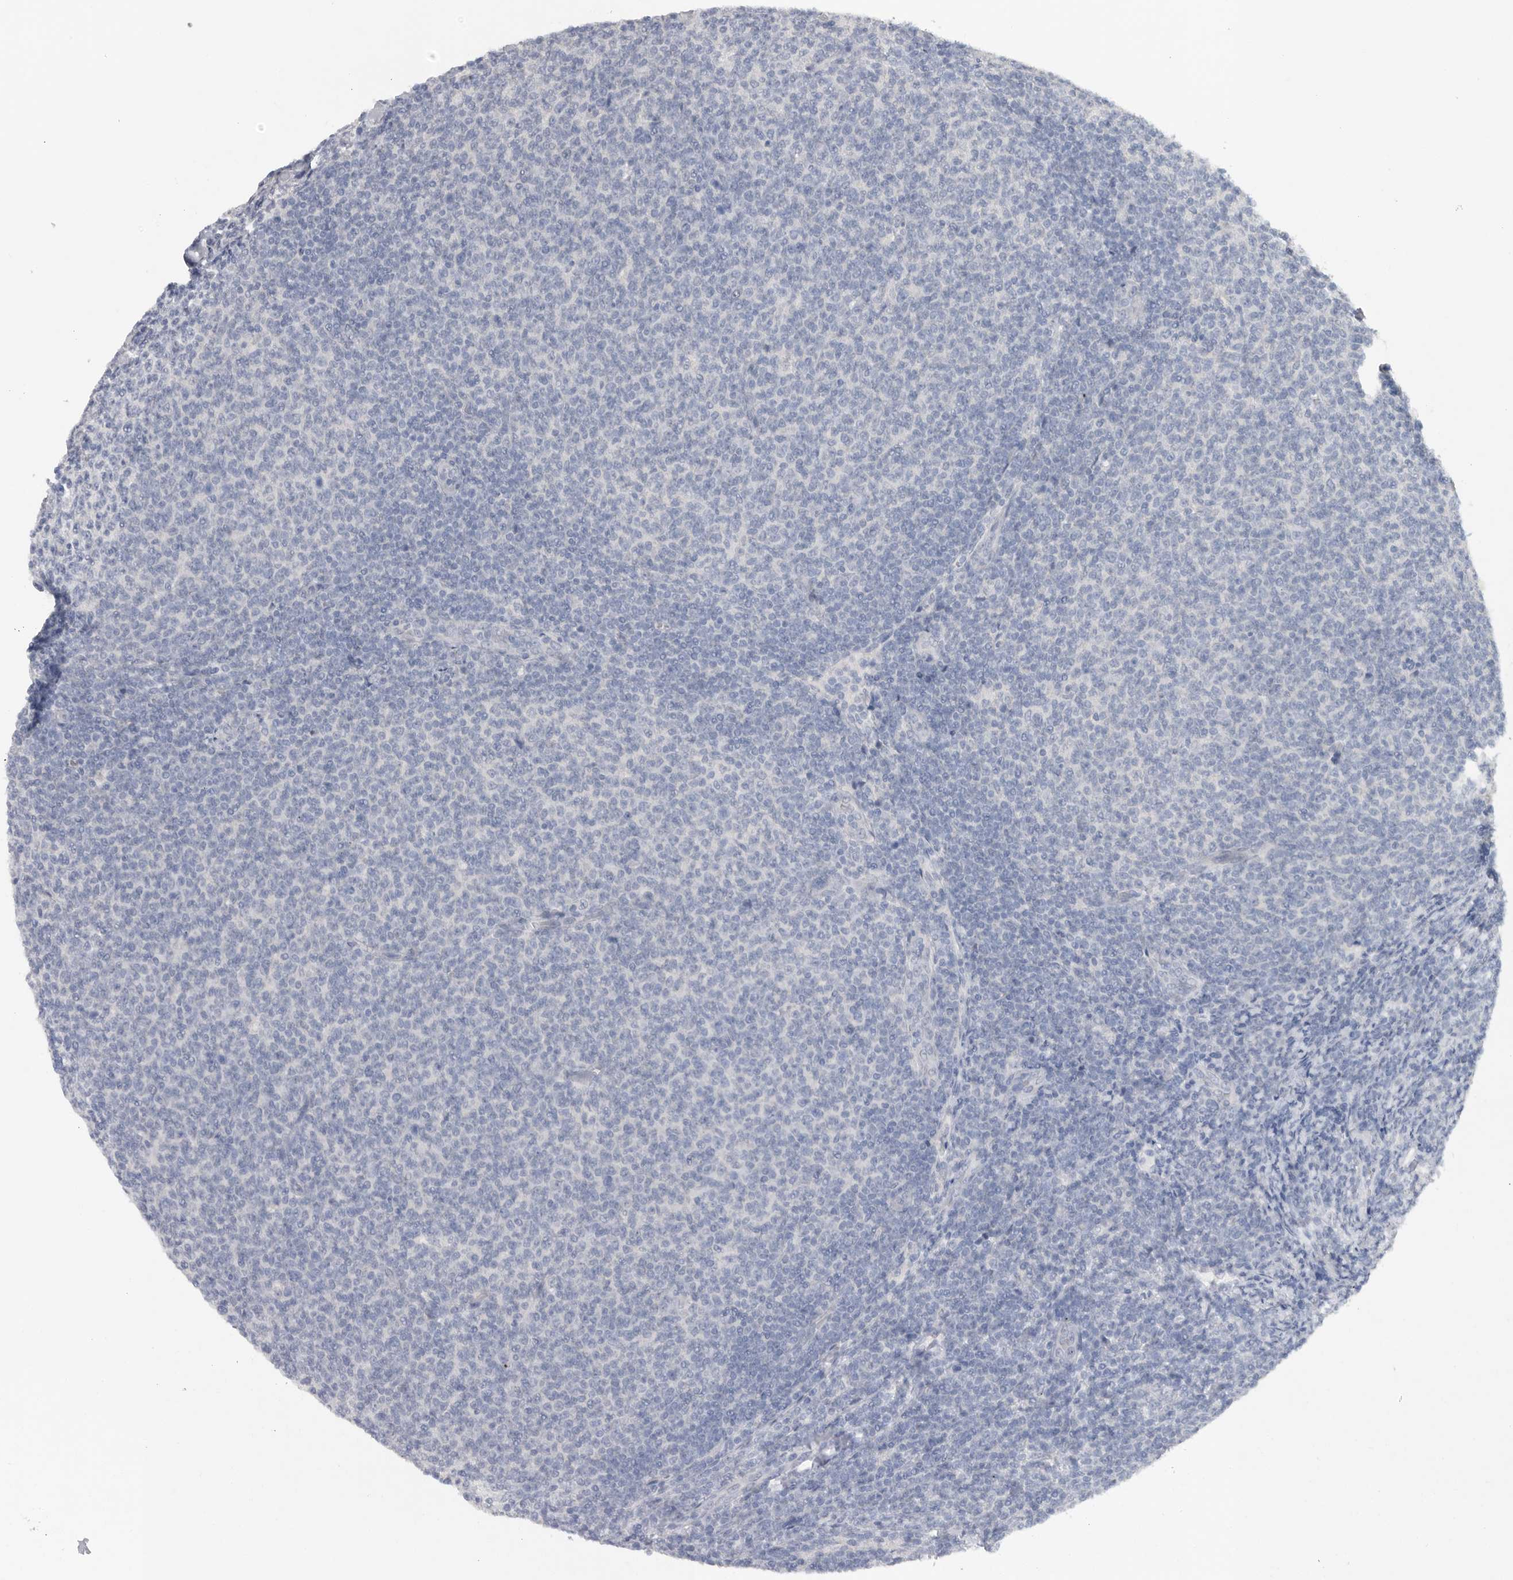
{"staining": {"intensity": "negative", "quantity": "none", "location": "none"}, "tissue": "lymphoma", "cell_type": "Tumor cells", "image_type": "cancer", "snomed": [{"axis": "morphology", "description": "Malignant lymphoma, non-Hodgkin's type, Low grade"}, {"axis": "topography", "description": "Lymph node"}], "caption": "Lymphoma stained for a protein using IHC demonstrates no positivity tumor cells.", "gene": "REG4", "patient": {"sex": "male", "age": 66}}